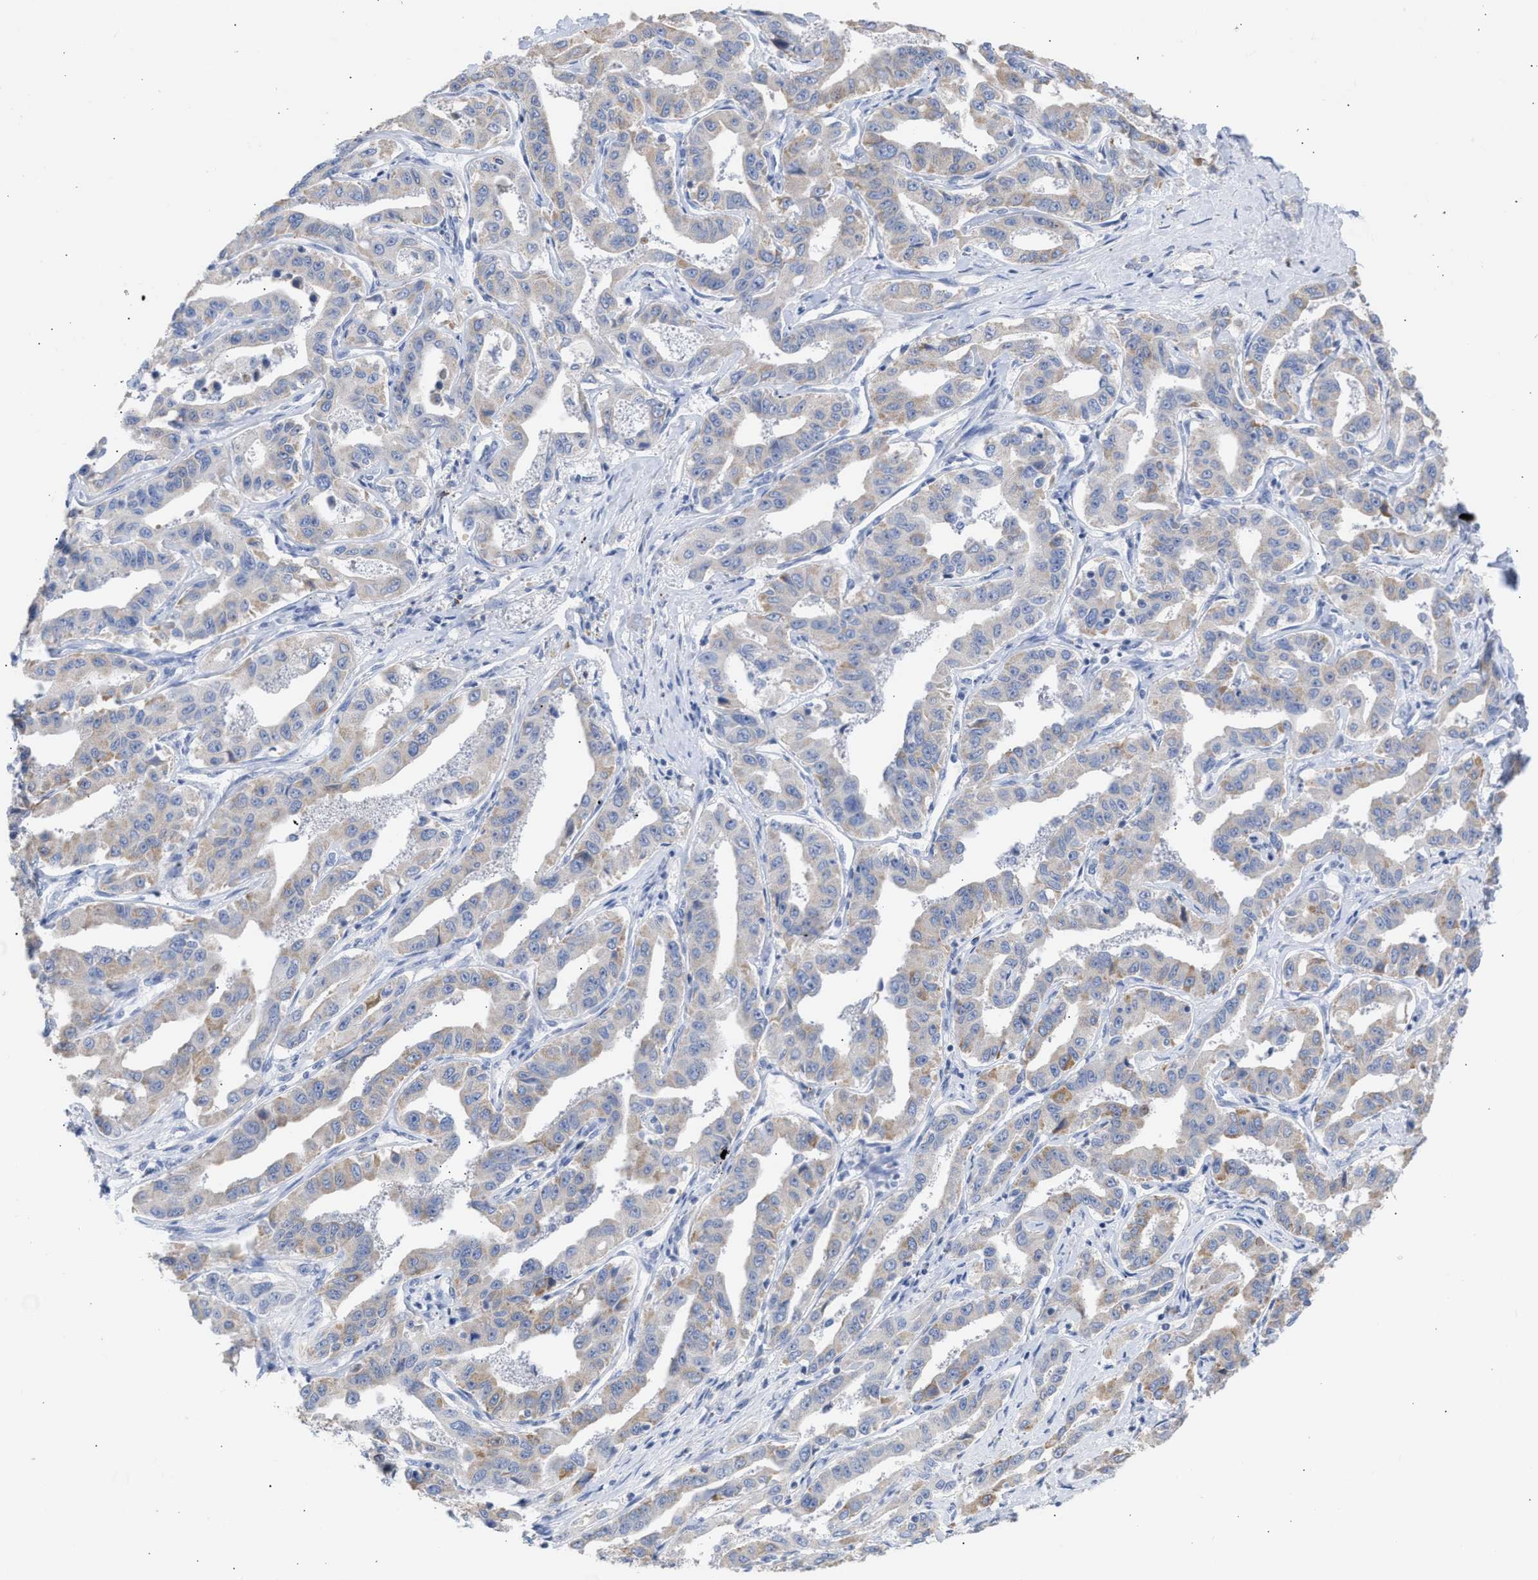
{"staining": {"intensity": "moderate", "quantity": "25%-75%", "location": "cytoplasmic/membranous"}, "tissue": "liver cancer", "cell_type": "Tumor cells", "image_type": "cancer", "snomed": [{"axis": "morphology", "description": "Cholangiocarcinoma"}, {"axis": "topography", "description": "Liver"}], "caption": "This image displays IHC staining of human liver cancer (cholangiocarcinoma), with medium moderate cytoplasmic/membranous staining in about 25%-75% of tumor cells.", "gene": "ACOT13", "patient": {"sex": "male", "age": 59}}